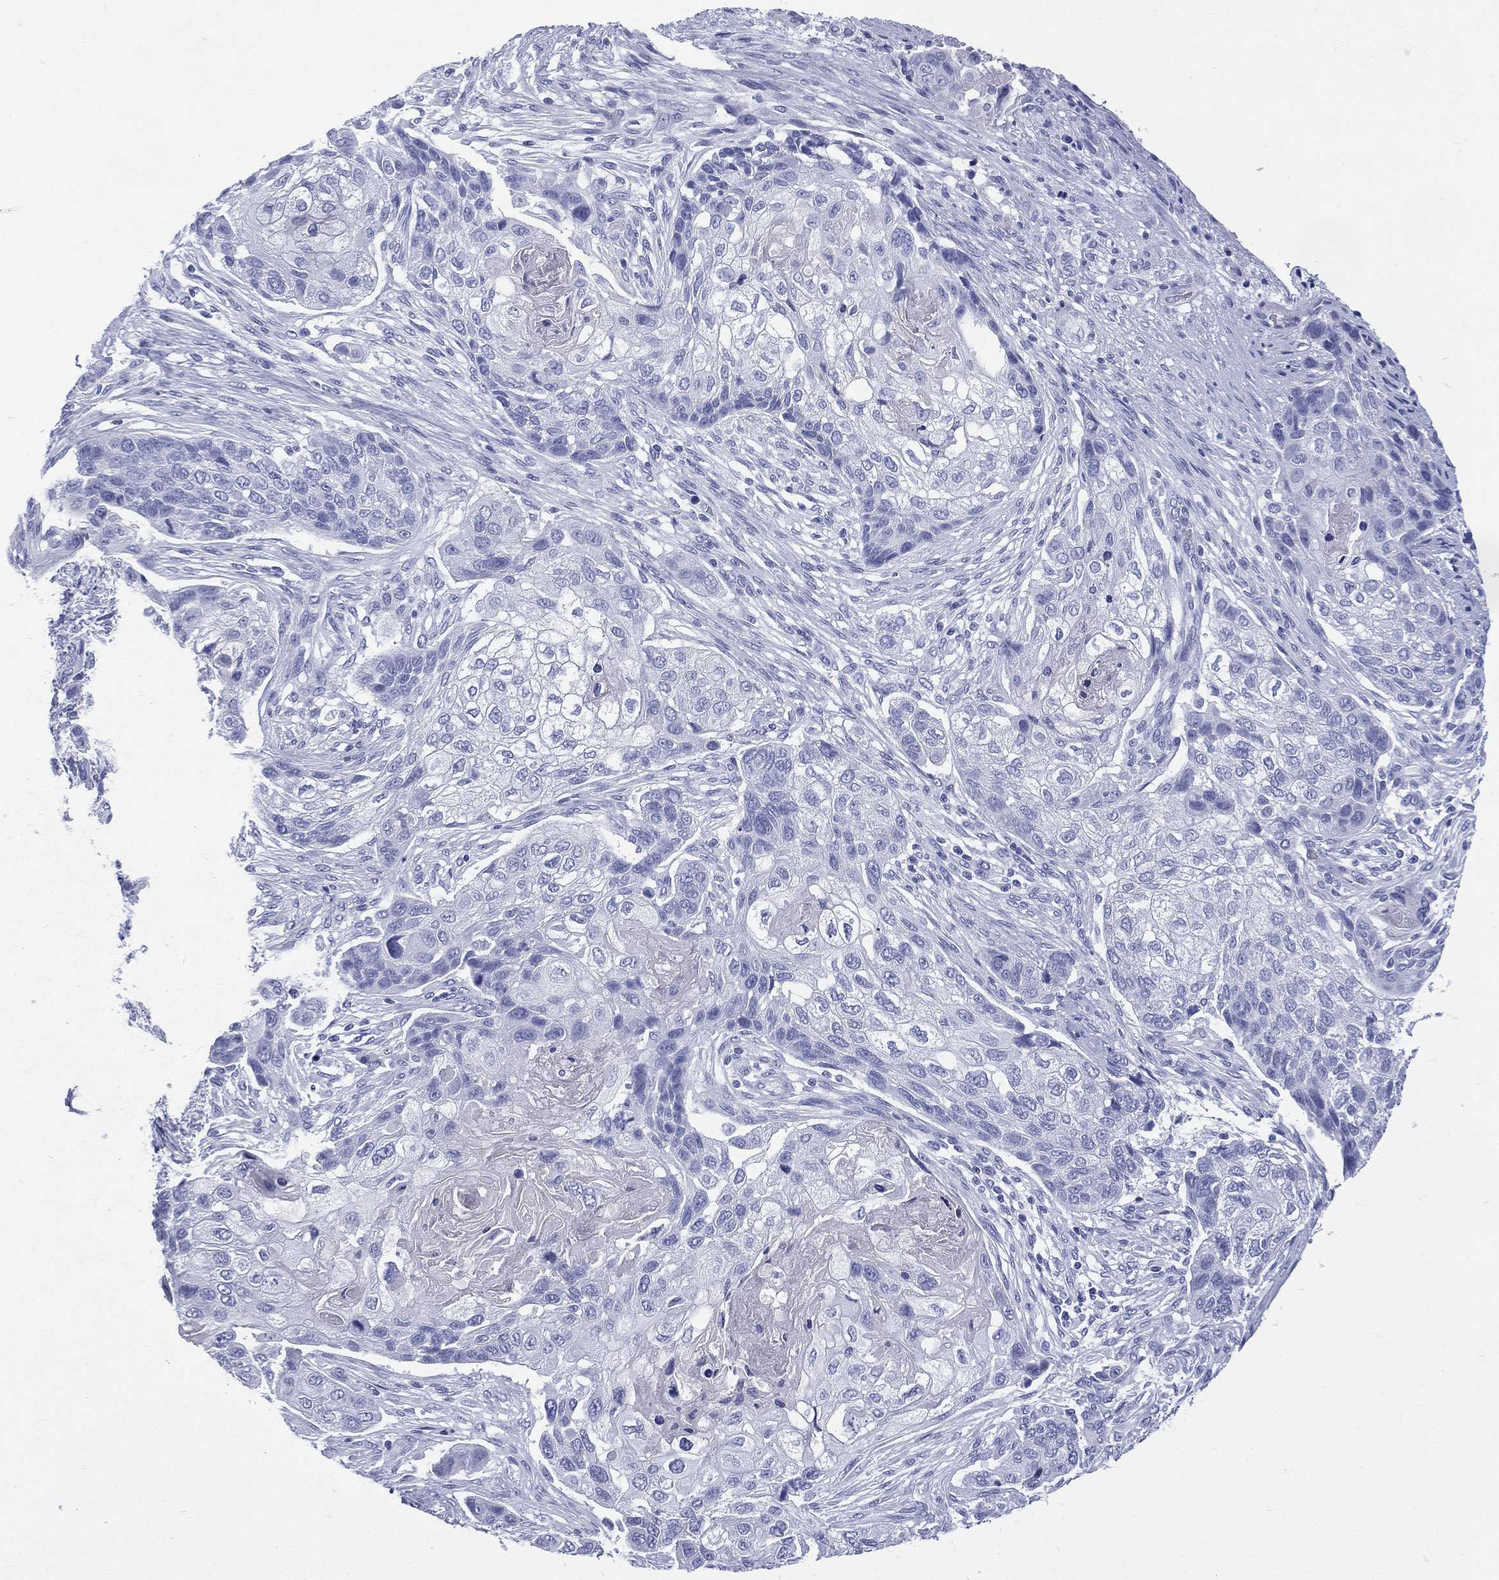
{"staining": {"intensity": "negative", "quantity": "none", "location": "none"}, "tissue": "lung cancer", "cell_type": "Tumor cells", "image_type": "cancer", "snomed": [{"axis": "morphology", "description": "Normal tissue, NOS"}, {"axis": "morphology", "description": "Squamous cell carcinoma, NOS"}, {"axis": "topography", "description": "Bronchus"}, {"axis": "topography", "description": "Lung"}], "caption": "IHC histopathology image of human lung cancer stained for a protein (brown), which reveals no positivity in tumor cells.", "gene": "ETNPPL", "patient": {"sex": "male", "age": 69}}